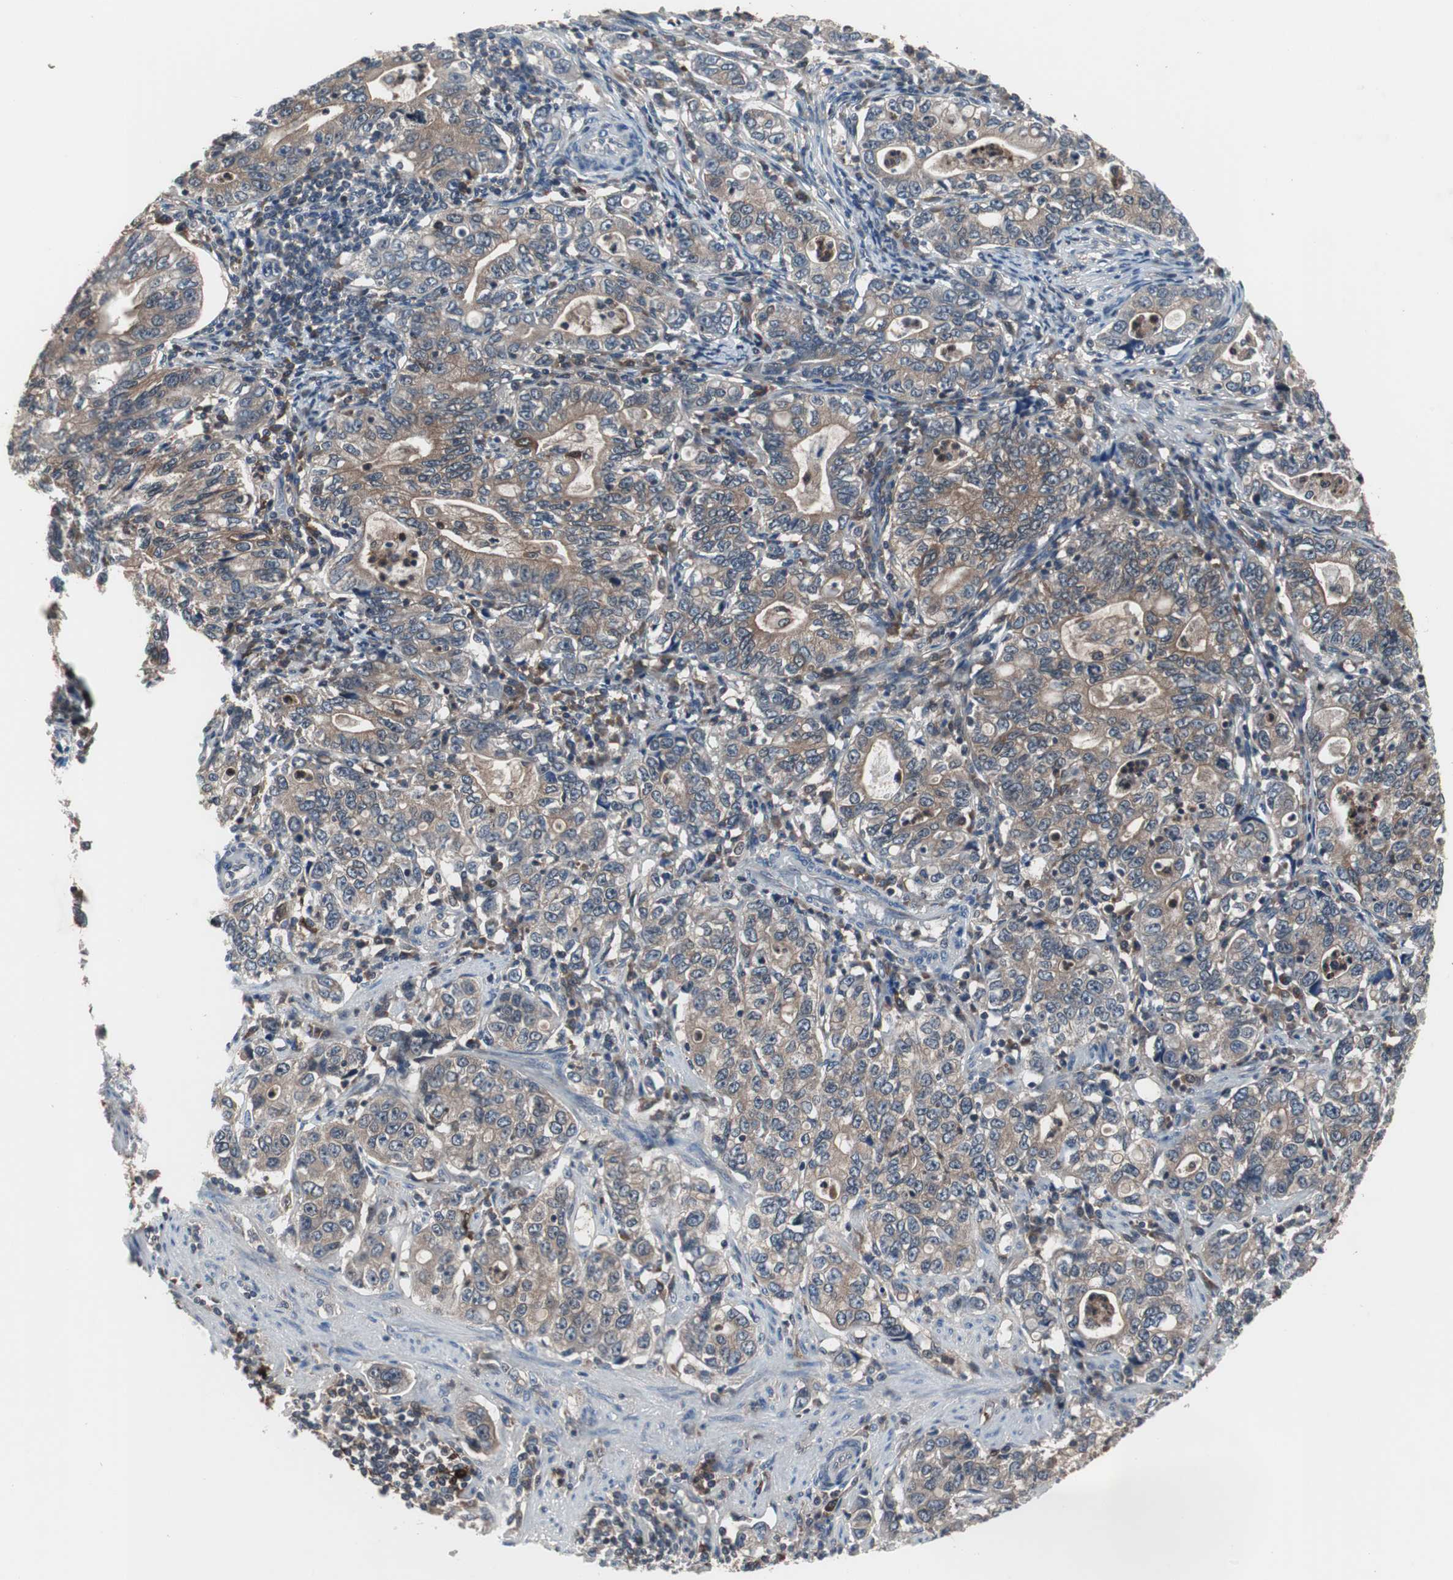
{"staining": {"intensity": "moderate", "quantity": ">75%", "location": "cytoplasmic/membranous"}, "tissue": "stomach cancer", "cell_type": "Tumor cells", "image_type": "cancer", "snomed": [{"axis": "morphology", "description": "Adenocarcinoma, NOS"}, {"axis": "topography", "description": "Stomach, lower"}], "caption": "Immunohistochemical staining of human stomach cancer reveals moderate cytoplasmic/membranous protein positivity in about >75% of tumor cells.", "gene": "PAK1", "patient": {"sex": "female", "age": 72}}